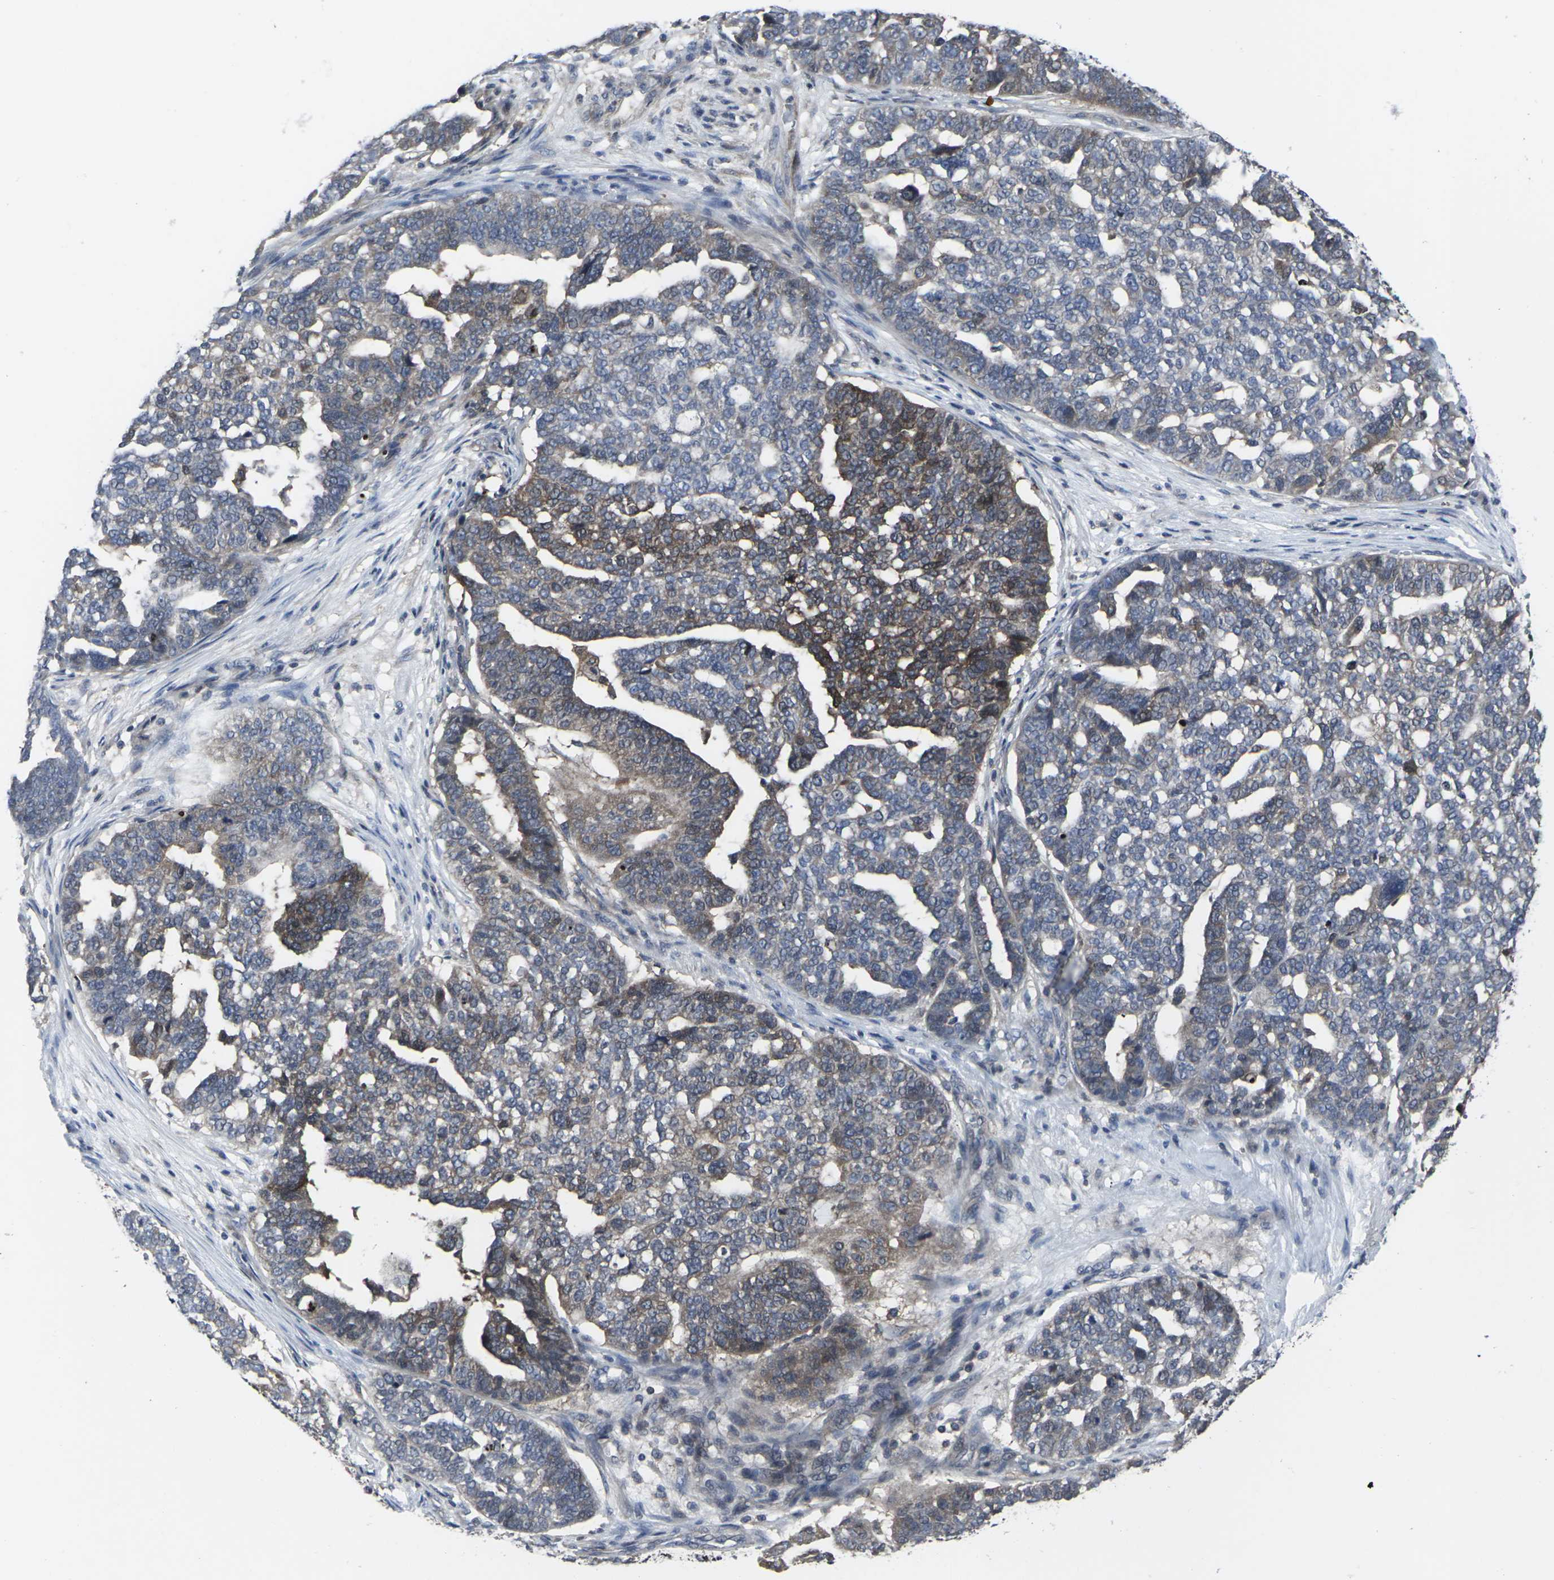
{"staining": {"intensity": "moderate", "quantity": "25%-75%", "location": "cytoplasmic/membranous"}, "tissue": "ovarian cancer", "cell_type": "Tumor cells", "image_type": "cancer", "snomed": [{"axis": "morphology", "description": "Cystadenocarcinoma, serous, NOS"}, {"axis": "topography", "description": "Ovary"}], "caption": "Moderate cytoplasmic/membranous positivity for a protein is appreciated in about 25%-75% of tumor cells of serous cystadenocarcinoma (ovarian) using IHC.", "gene": "HPRT1", "patient": {"sex": "female", "age": 59}}